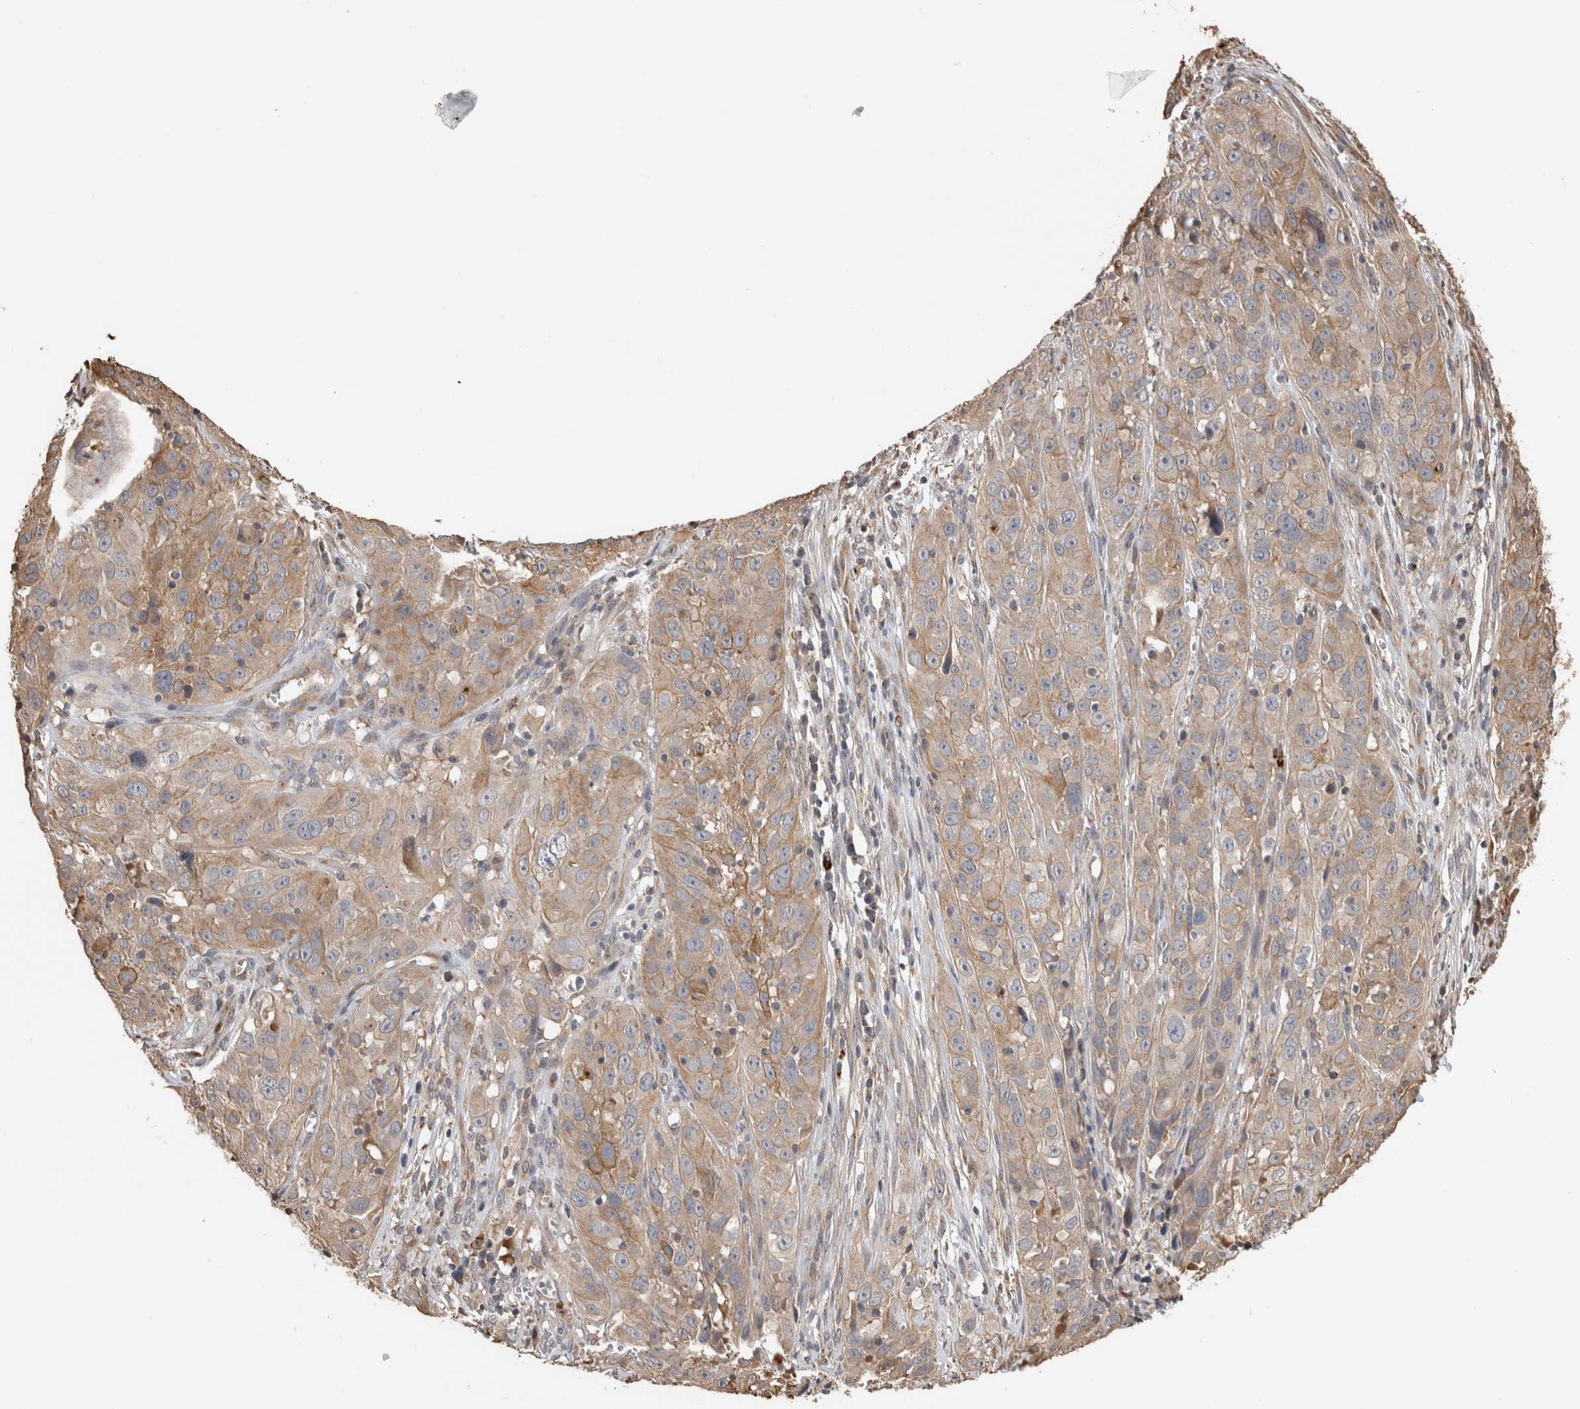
{"staining": {"intensity": "weak", "quantity": ">75%", "location": "cytoplasmic/membranous"}, "tissue": "cervical cancer", "cell_type": "Tumor cells", "image_type": "cancer", "snomed": [{"axis": "morphology", "description": "Squamous cell carcinoma, NOS"}, {"axis": "topography", "description": "Cervix"}], "caption": "Protein expression by immunohistochemistry demonstrates weak cytoplasmic/membranous expression in about >75% of tumor cells in cervical squamous cell carcinoma.", "gene": "CLIP1", "patient": {"sex": "female", "age": 32}}